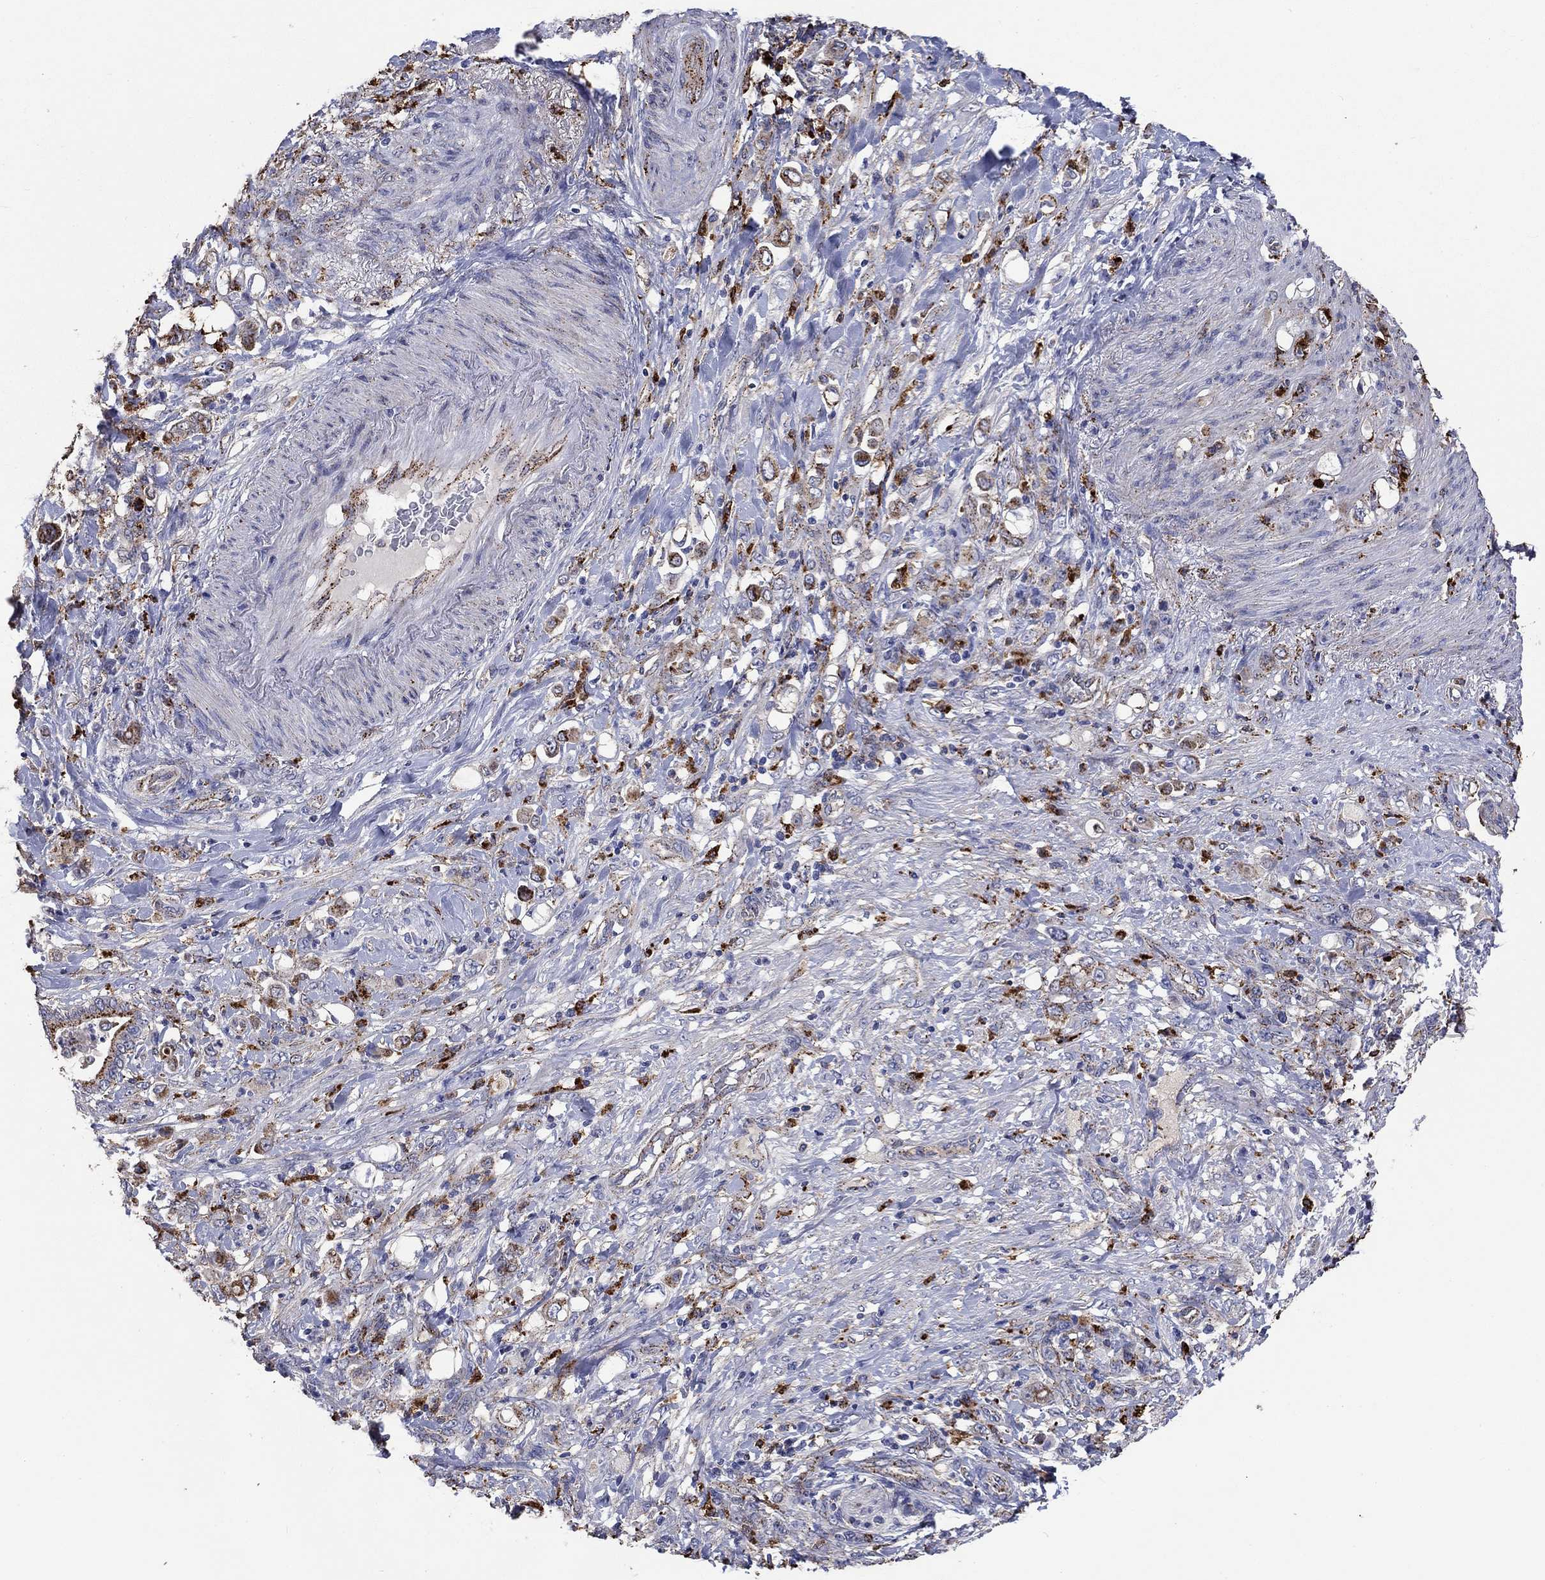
{"staining": {"intensity": "moderate", "quantity": "25%-75%", "location": "cytoplasmic/membranous"}, "tissue": "stomach cancer", "cell_type": "Tumor cells", "image_type": "cancer", "snomed": [{"axis": "morphology", "description": "Adenocarcinoma, NOS"}, {"axis": "topography", "description": "Stomach"}], "caption": "Stomach cancer was stained to show a protein in brown. There is medium levels of moderate cytoplasmic/membranous expression in about 25%-75% of tumor cells. (Stains: DAB (3,3'-diaminobenzidine) in brown, nuclei in blue, Microscopy: brightfield microscopy at high magnification).", "gene": "CTSB", "patient": {"sex": "female", "age": 79}}